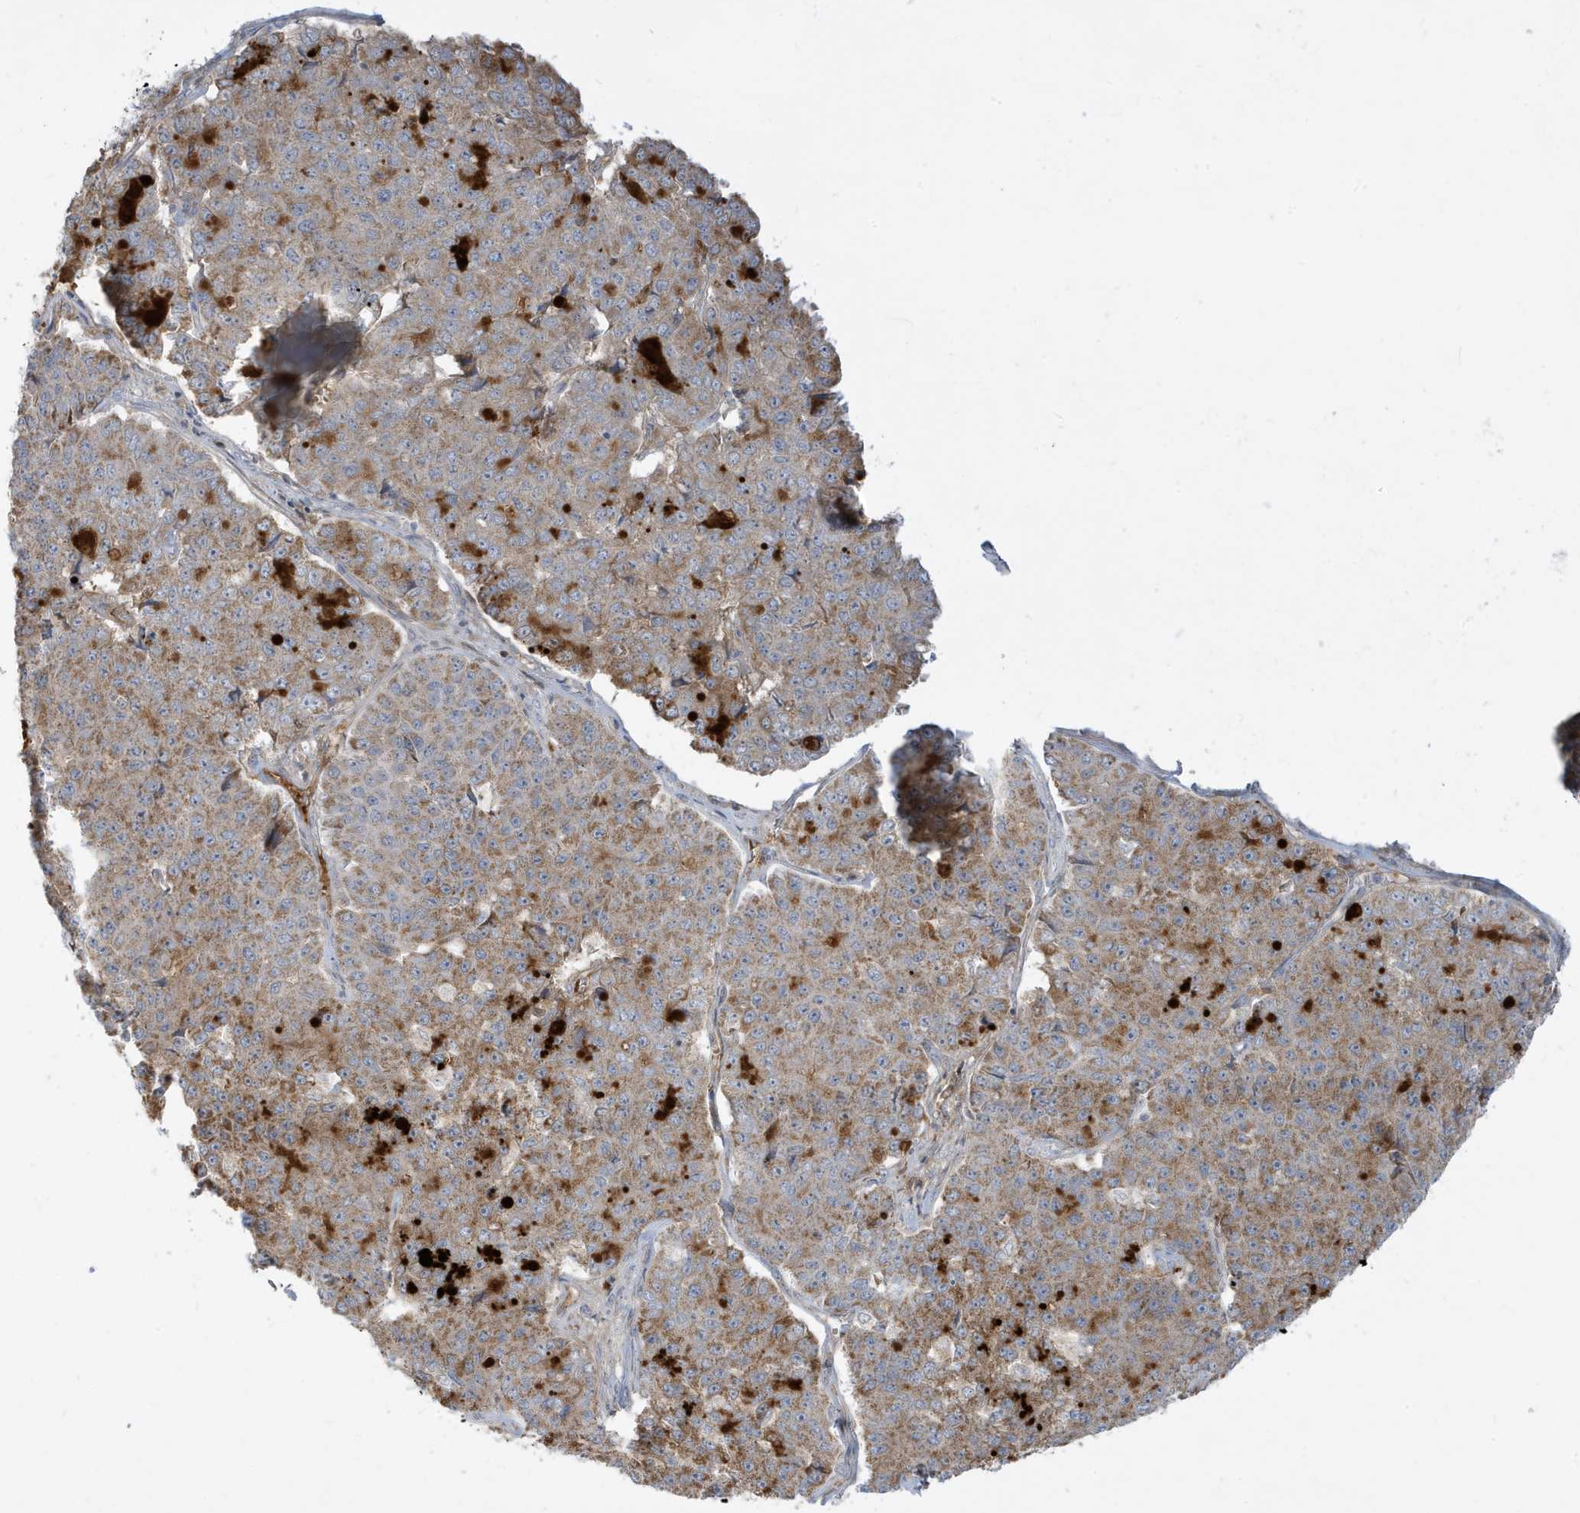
{"staining": {"intensity": "moderate", "quantity": ">75%", "location": "cytoplasmic/membranous"}, "tissue": "pancreatic cancer", "cell_type": "Tumor cells", "image_type": "cancer", "snomed": [{"axis": "morphology", "description": "Adenocarcinoma, NOS"}, {"axis": "topography", "description": "Pancreas"}], "caption": "Immunohistochemical staining of pancreatic cancer (adenocarcinoma) reveals medium levels of moderate cytoplasmic/membranous positivity in approximately >75% of tumor cells. Immunohistochemistry (ihc) stains the protein in brown and the nuclei are stained blue.", "gene": "IFT57", "patient": {"sex": "male", "age": 50}}